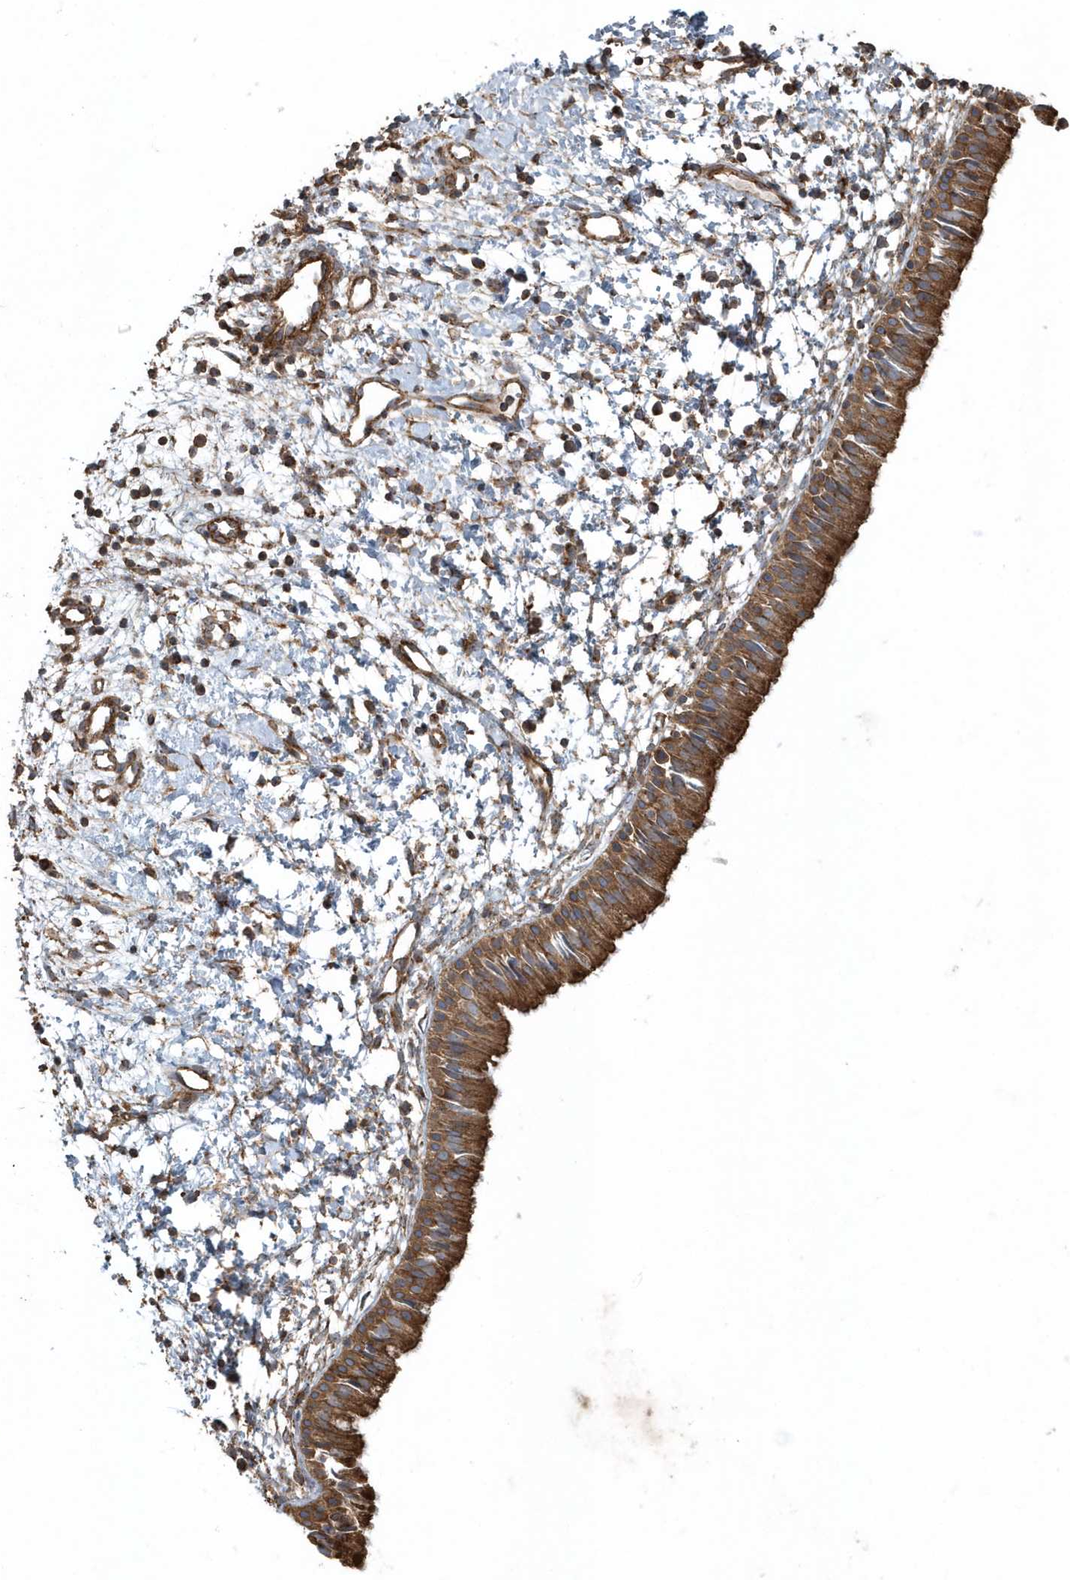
{"staining": {"intensity": "moderate", "quantity": ">75%", "location": "cytoplasmic/membranous"}, "tissue": "nasopharynx", "cell_type": "Respiratory epithelial cells", "image_type": "normal", "snomed": [{"axis": "morphology", "description": "Normal tissue, NOS"}, {"axis": "topography", "description": "Nasopharynx"}], "caption": "This micrograph reveals immunohistochemistry (IHC) staining of normal nasopharynx, with medium moderate cytoplasmic/membranous staining in approximately >75% of respiratory epithelial cells.", "gene": "MMUT", "patient": {"sex": "male", "age": 22}}